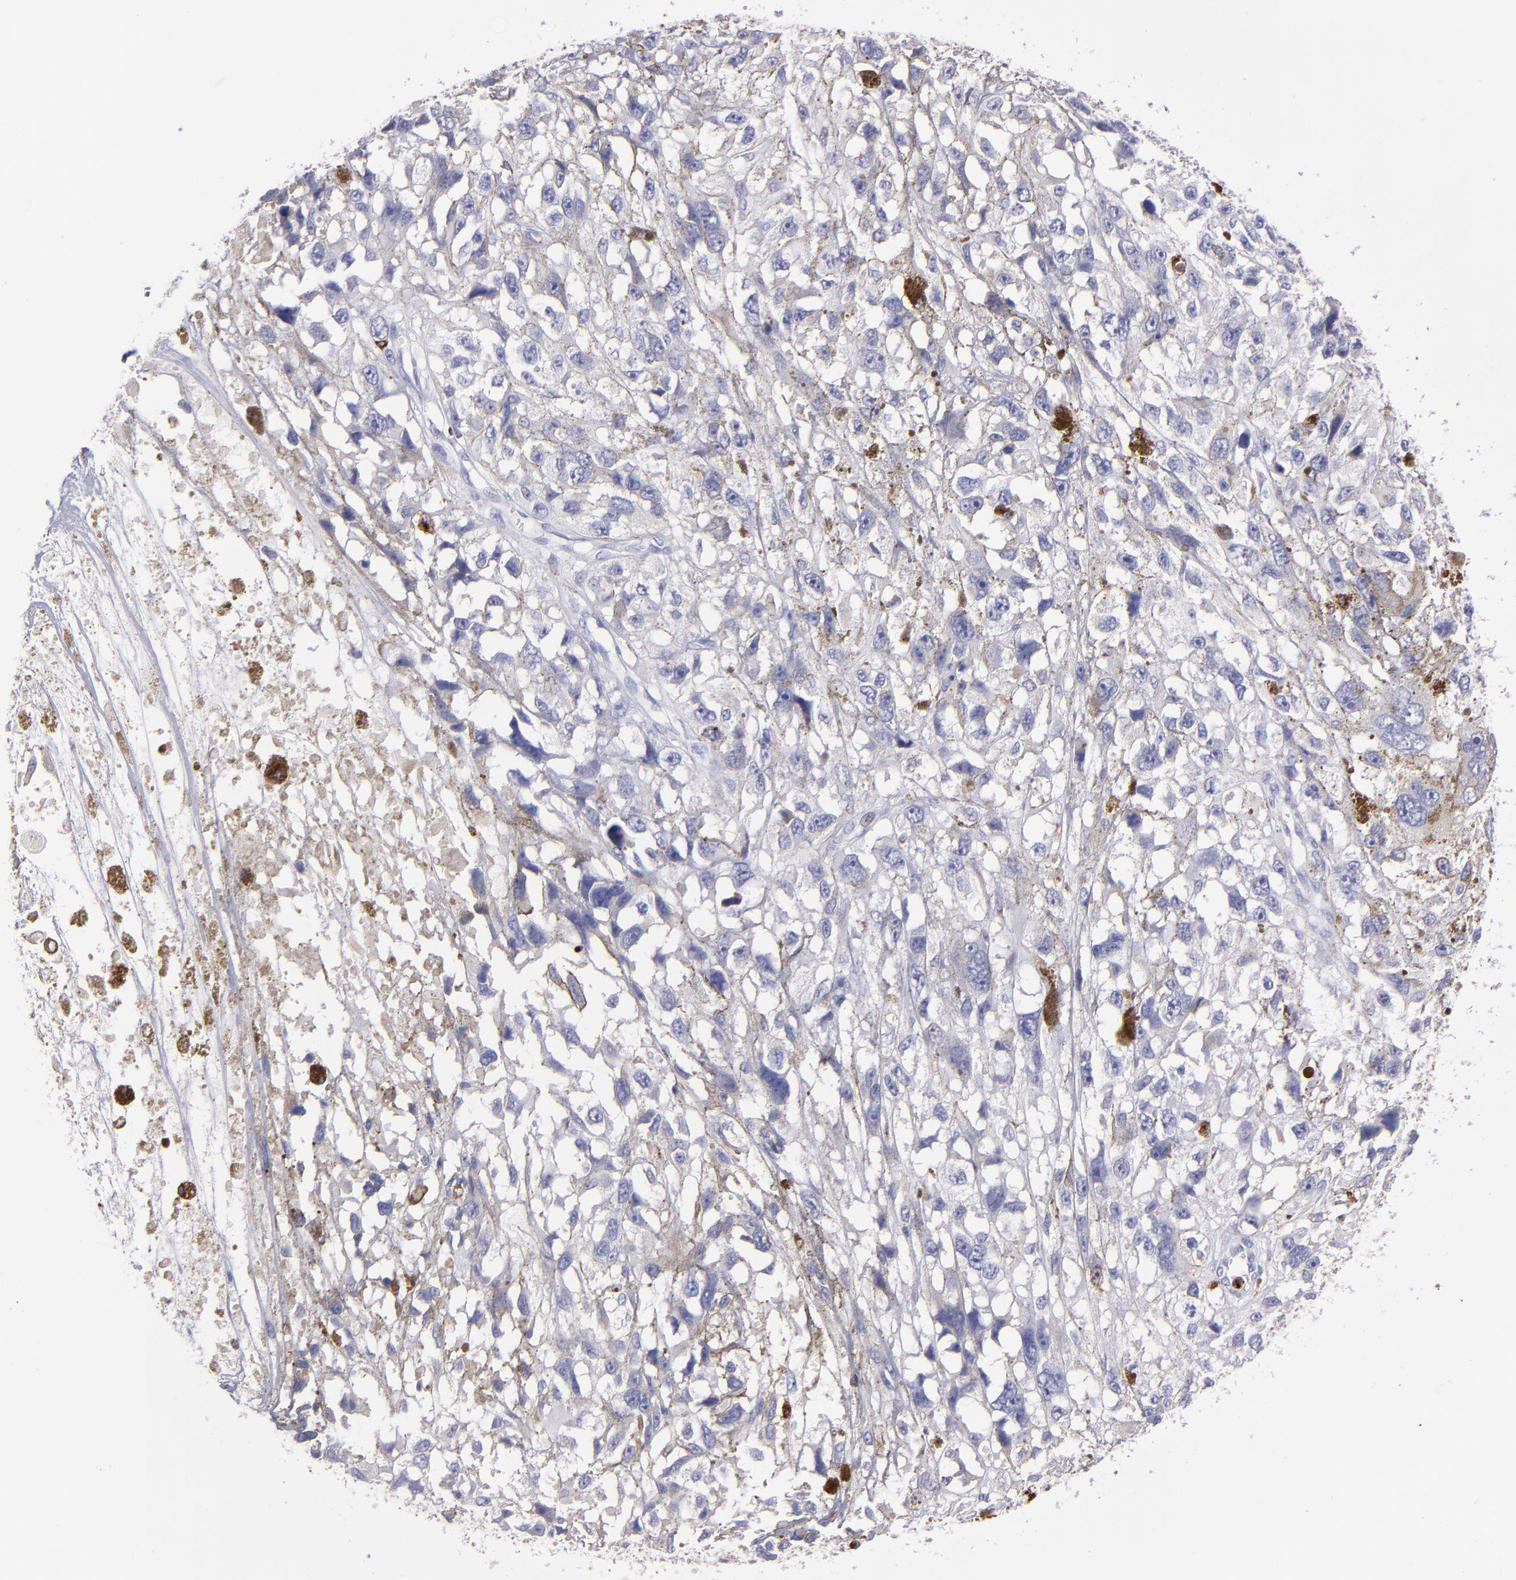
{"staining": {"intensity": "negative", "quantity": "none", "location": "none"}, "tissue": "melanoma", "cell_type": "Tumor cells", "image_type": "cancer", "snomed": [{"axis": "morphology", "description": "Malignant melanoma, Metastatic site"}, {"axis": "topography", "description": "Lymph node"}], "caption": "Human malignant melanoma (metastatic site) stained for a protein using immunohistochemistry (IHC) exhibits no staining in tumor cells.", "gene": "CTSS", "patient": {"sex": "male", "age": 59}}